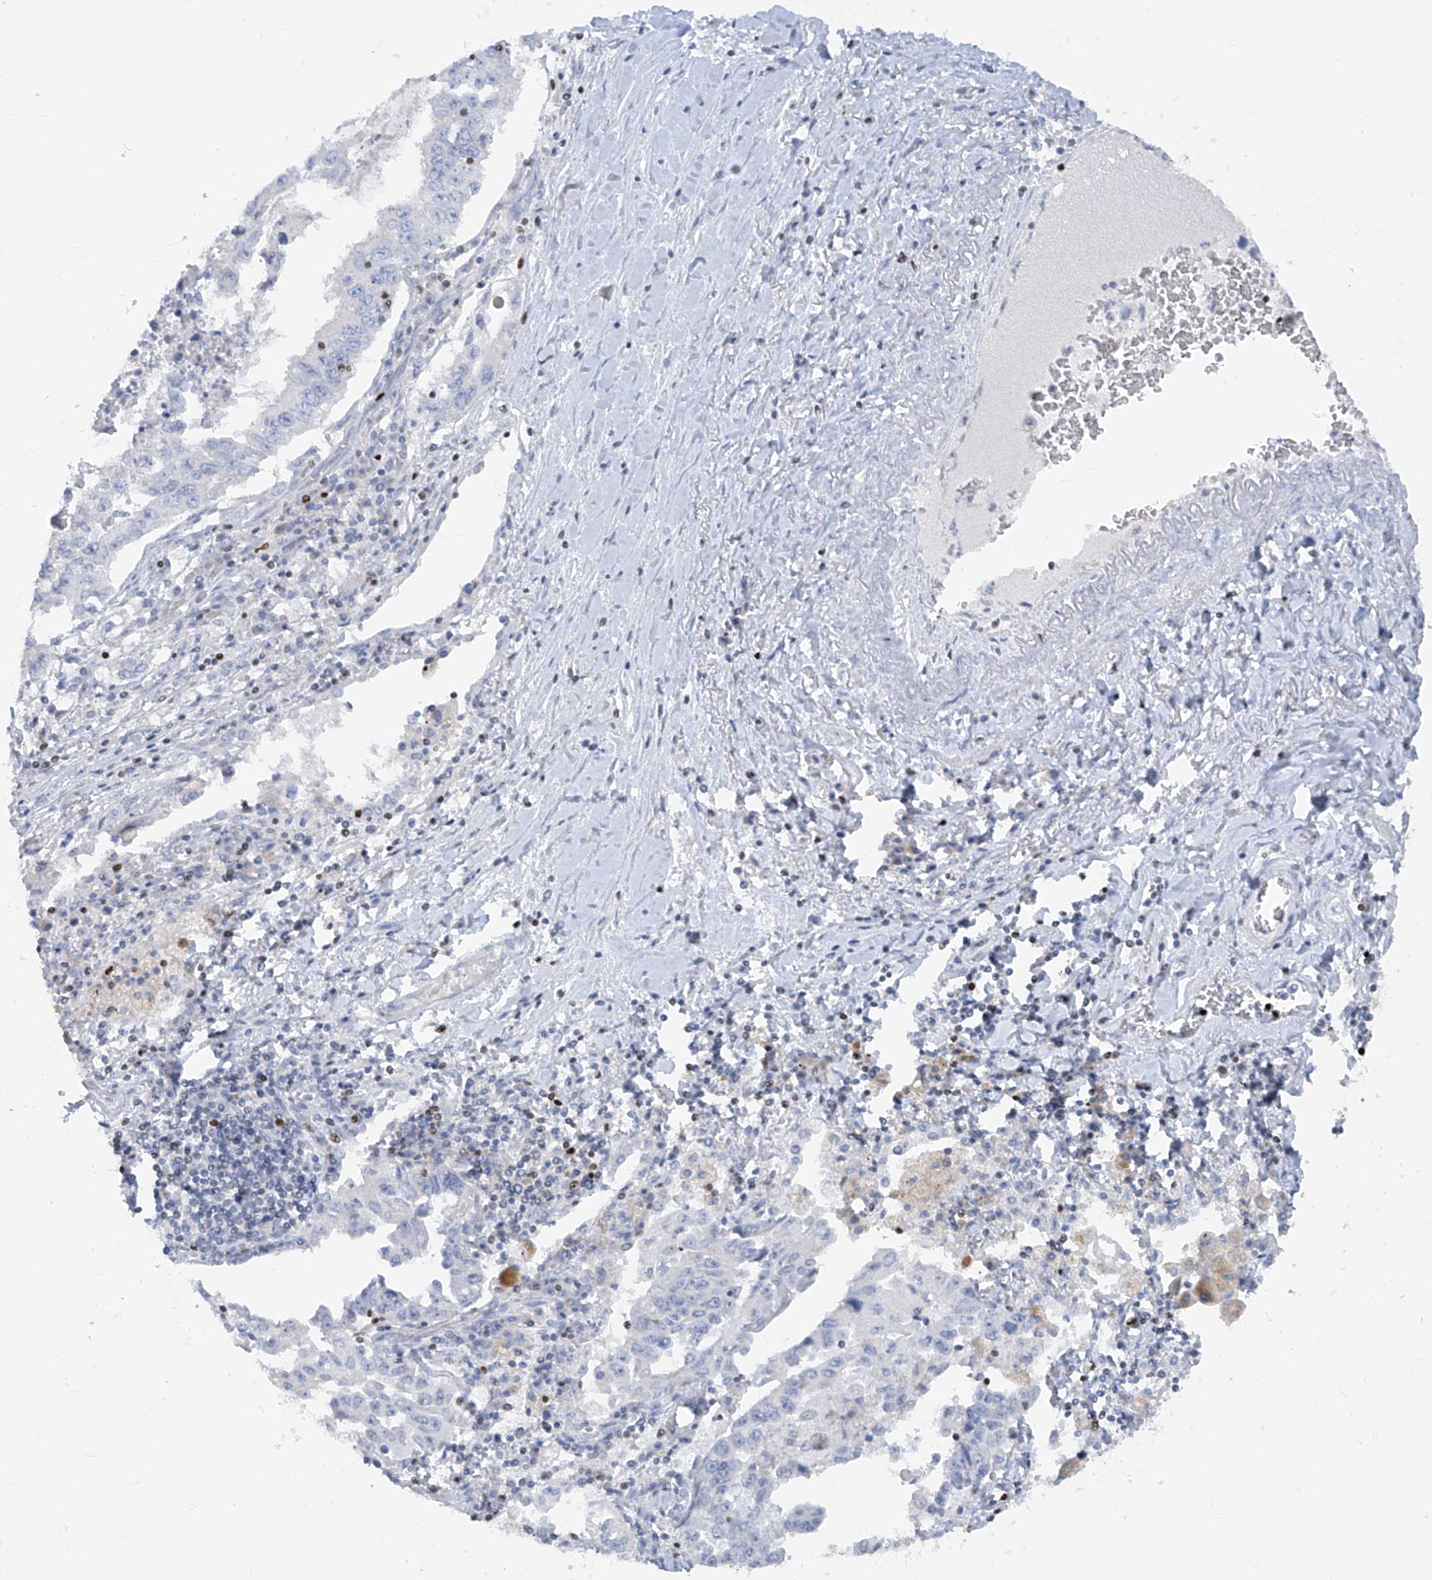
{"staining": {"intensity": "negative", "quantity": "none", "location": "none"}, "tissue": "lung cancer", "cell_type": "Tumor cells", "image_type": "cancer", "snomed": [{"axis": "morphology", "description": "Adenocarcinoma, NOS"}, {"axis": "topography", "description": "Lung"}], "caption": "The immunohistochemistry (IHC) photomicrograph has no significant positivity in tumor cells of lung cancer (adenocarcinoma) tissue.", "gene": "TBX21", "patient": {"sex": "female", "age": 51}}